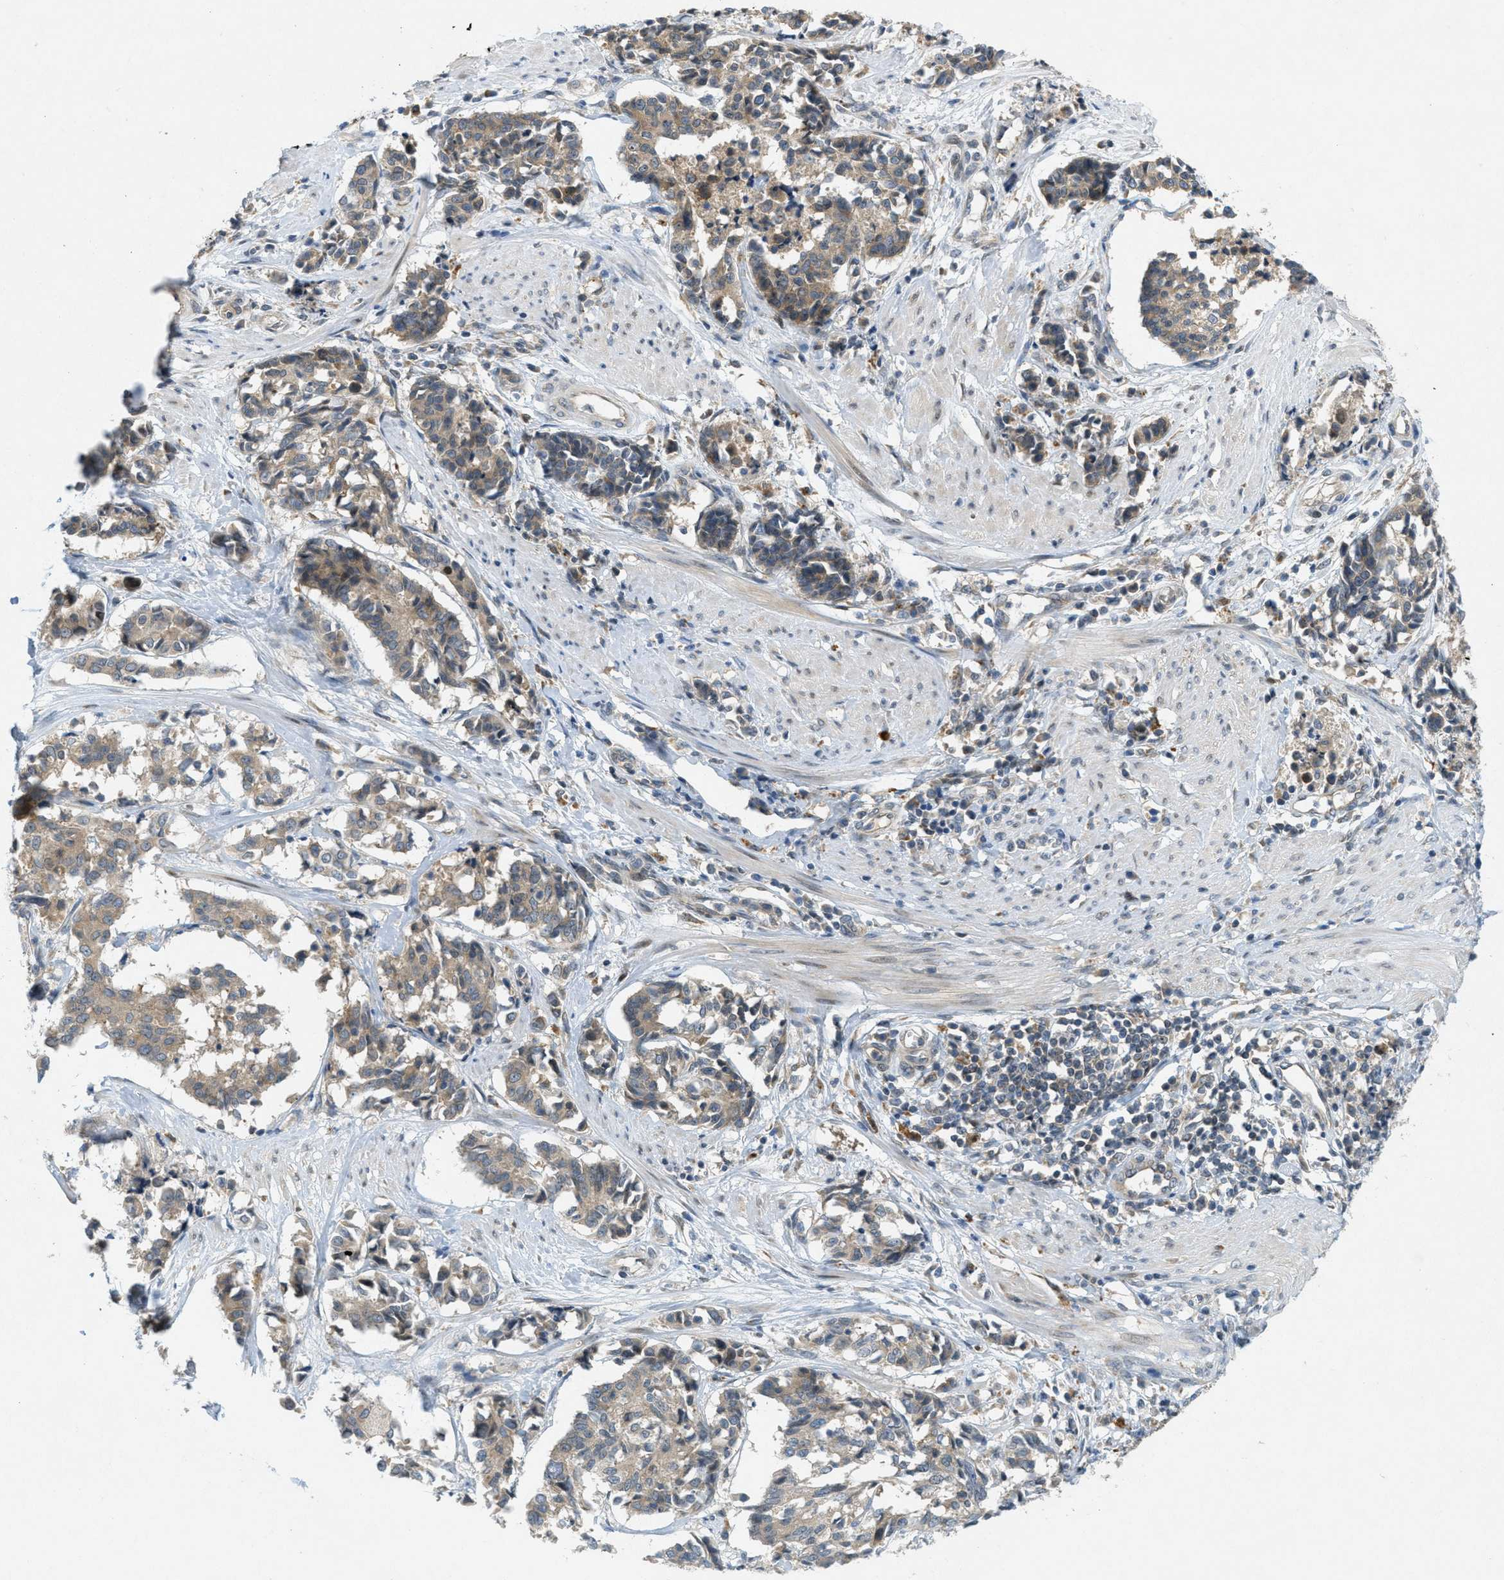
{"staining": {"intensity": "weak", "quantity": ">75%", "location": "cytoplasmic/membranous"}, "tissue": "cervical cancer", "cell_type": "Tumor cells", "image_type": "cancer", "snomed": [{"axis": "morphology", "description": "Squamous cell carcinoma, NOS"}, {"axis": "topography", "description": "Cervix"}], "caption": "A low amount of weak cytoplasmic/membranous expression is appreciated in about >75% of tumor cells in squamous cell carcinoma (cervical) tissue.", "gene": "SIGMAR1", "patient": {"sex": "female", "age": 35}}